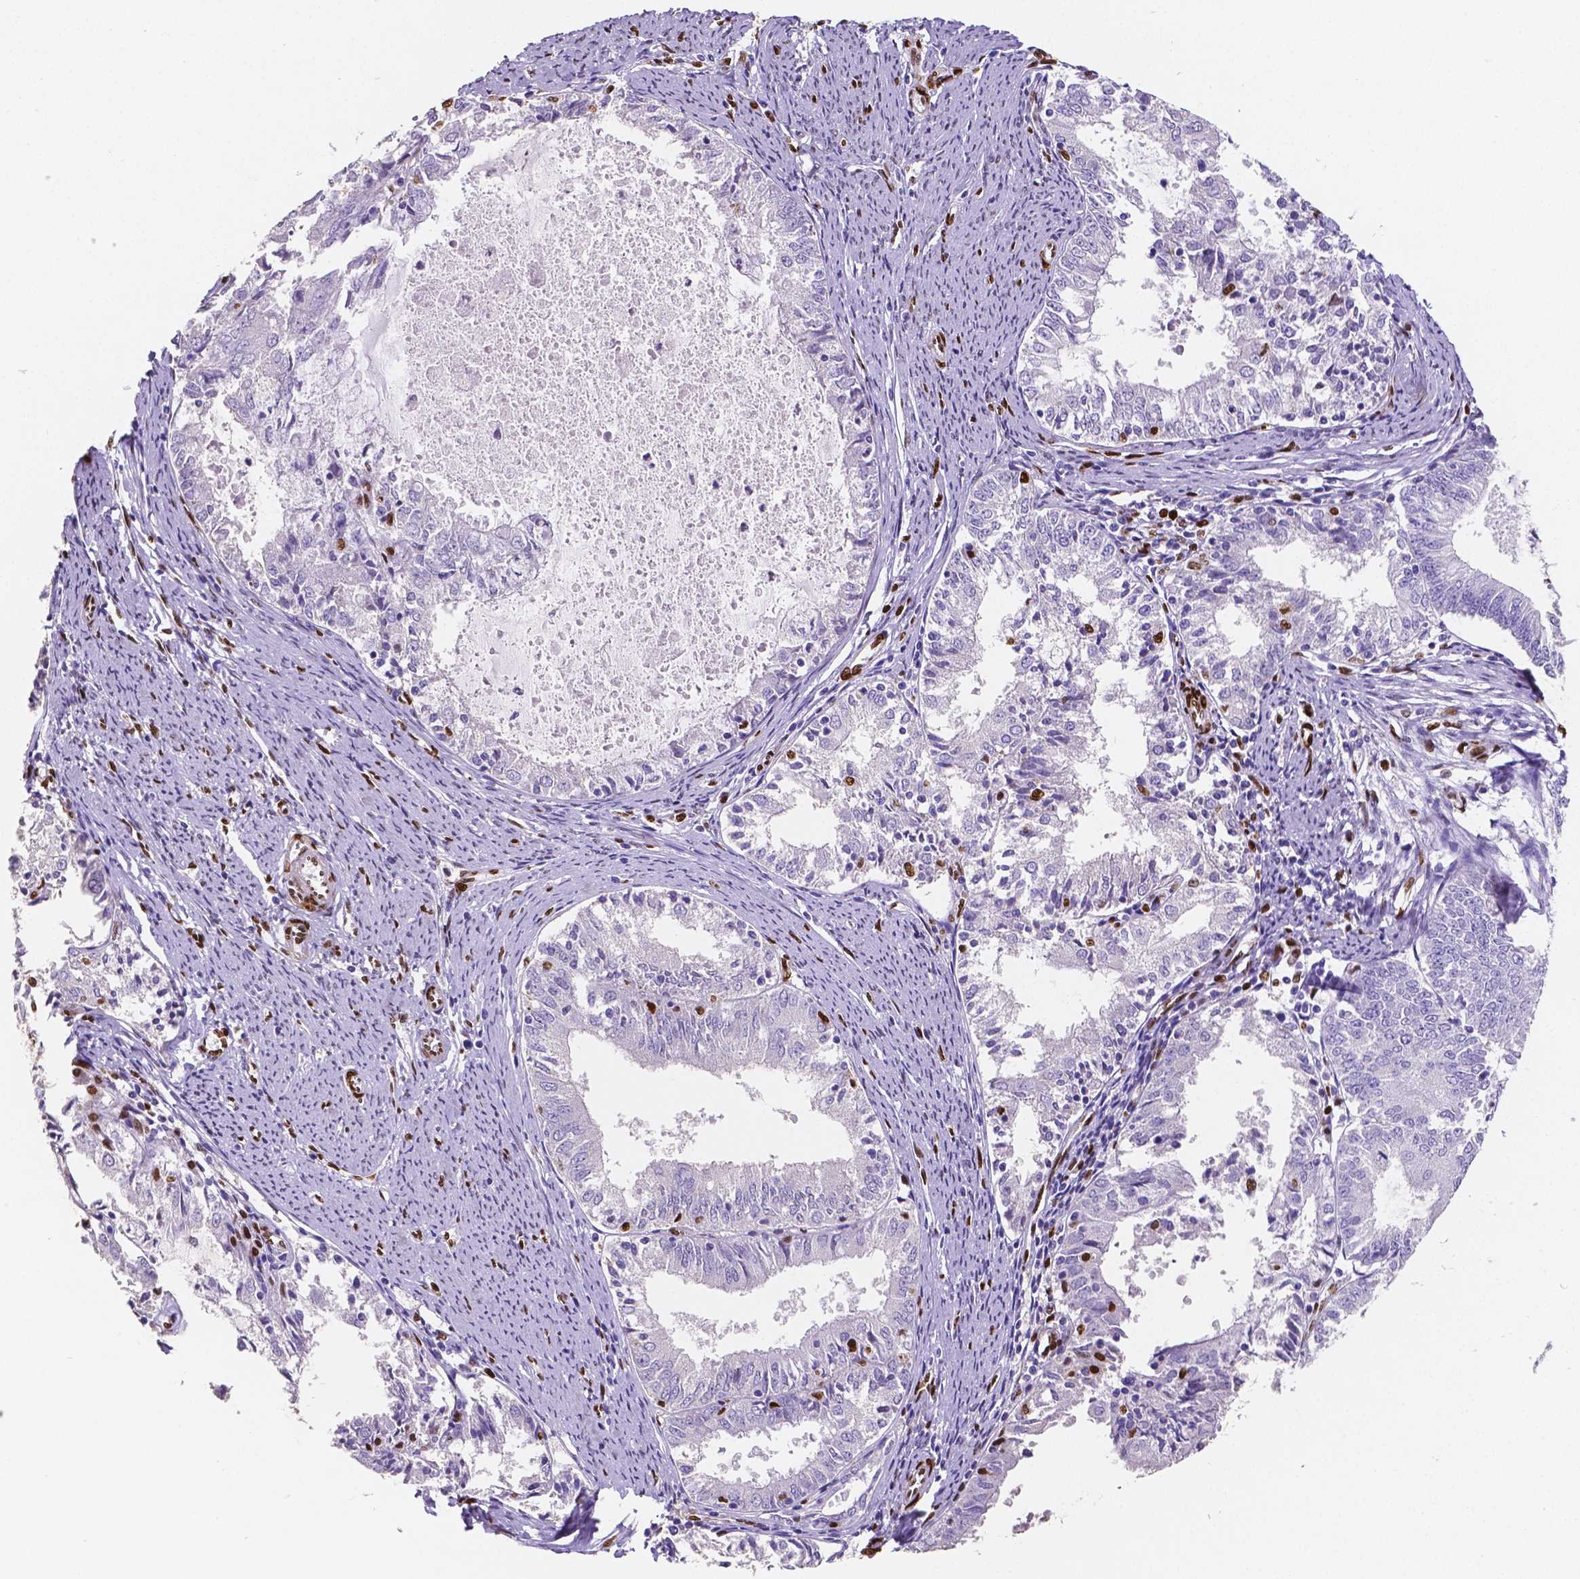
{"staining": {"intensity": "negative", "quantity": "none", "location": "none"}, "tissue": "endometrial cancer", "cell_type": "Tumor cells", "image_type": "cancer", "snomed": [{"axis": "morphology", "description": "Adenocarcinoma, NOS"}, {"axis": "topography", "description": "Endometrium"}], "caption": "Tumor cells show no significant positivity in endometrial adenocarcinoma.", "gene": "MEF2C", "patient": {"sex": "female", "age": 57}}